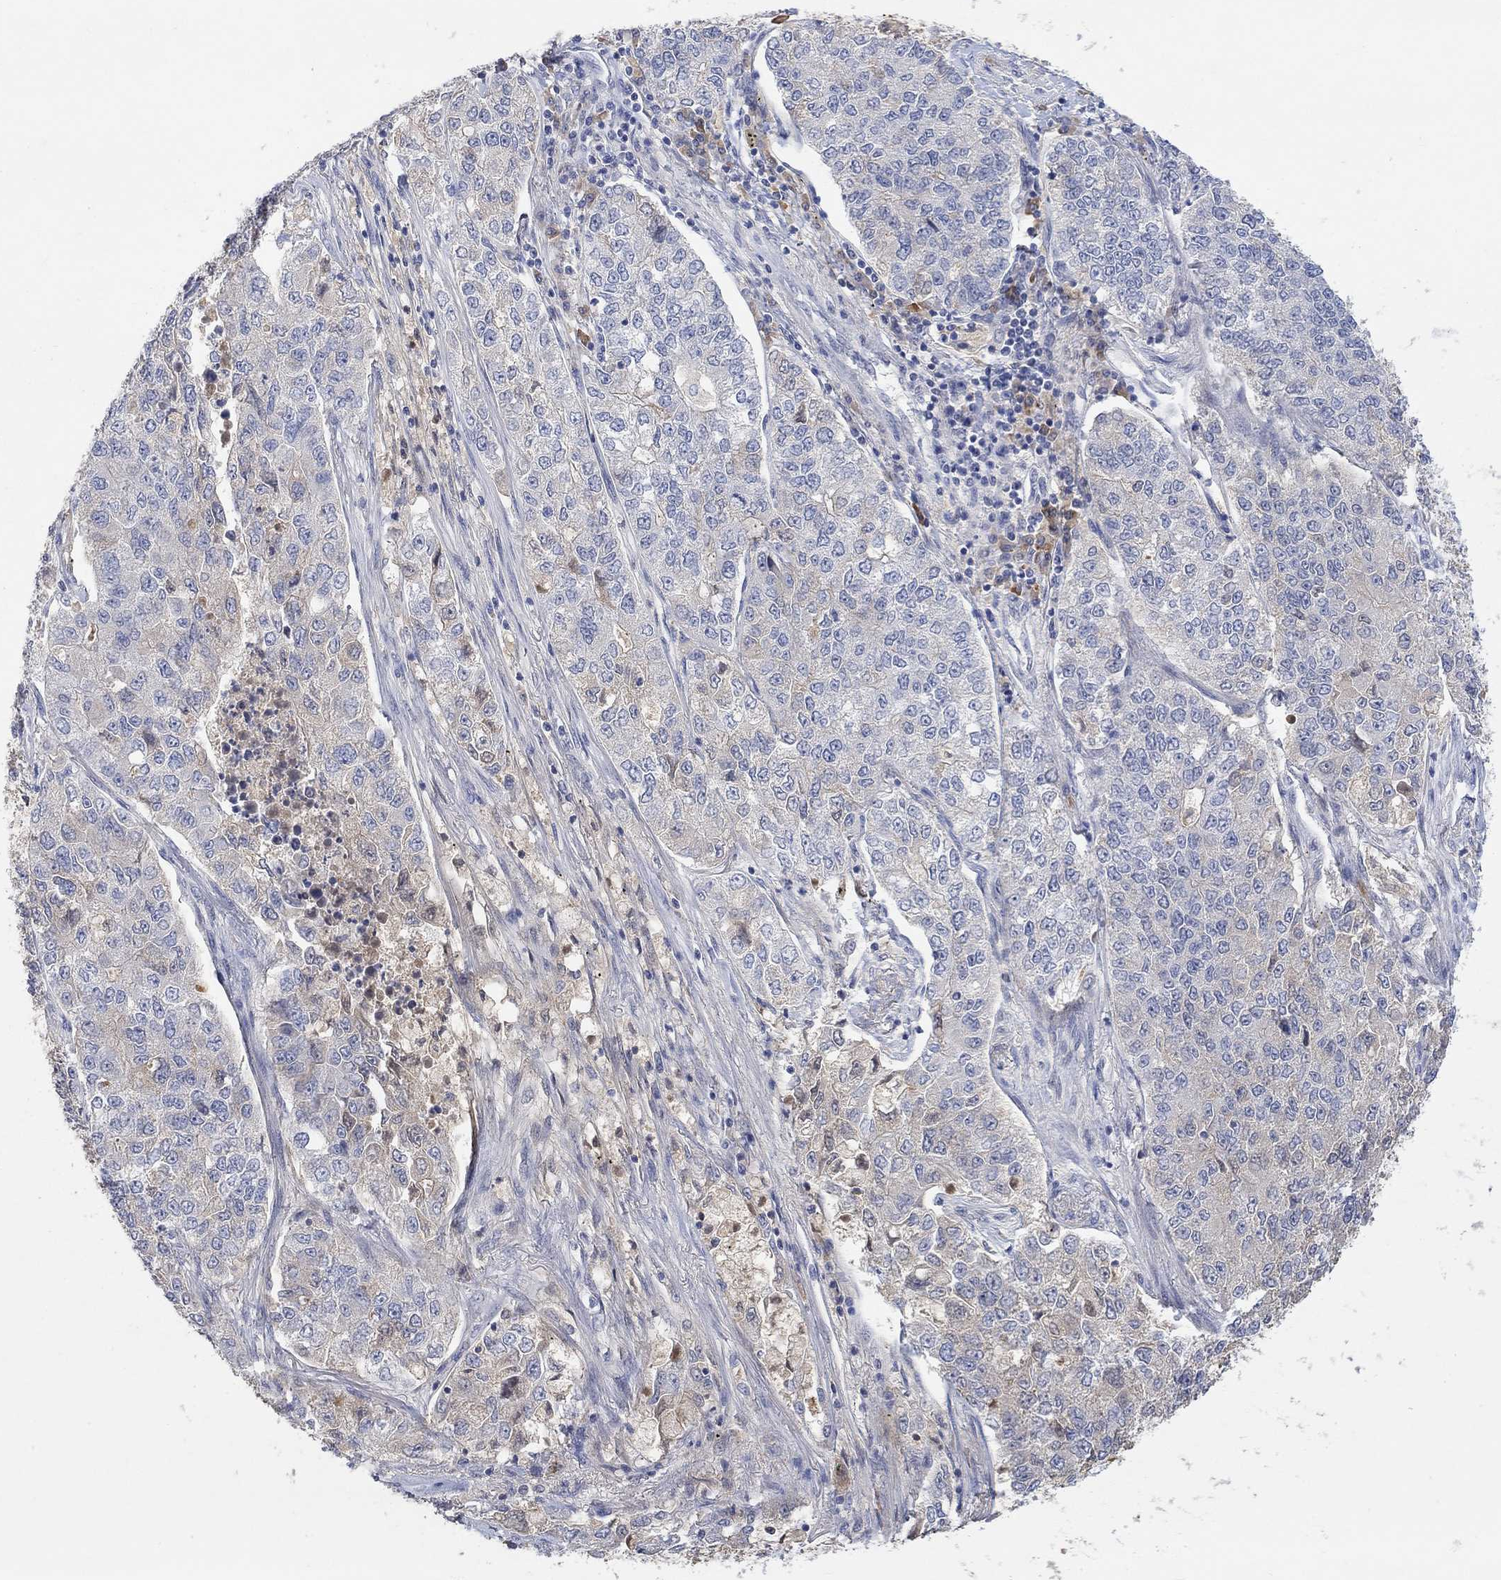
{"staining": {"intensity": "negative", "quantity": "none", "location": "none"}, "tissue": "lung cancer", "cell_type": "Tumor cells", "image_type": "cancer", "snomed": [{"axis": "morphology", "description": "Adenocarcinoma, NOS"}, {"axis": "topography", "description": "Lung"}], "caption": "Immunohistochemistry of adenocarcinoma (lung) exhibits no expression in tumor cells. The staining was performed using DAB (3,3'-diaminobenzidine) to visualize the protein expression in brown, while the nuclei were stained in blue with hematoxylin (Magnification: 20x).", "gene": "MSTN", "patient": {"sex": "male", "age": 49}}